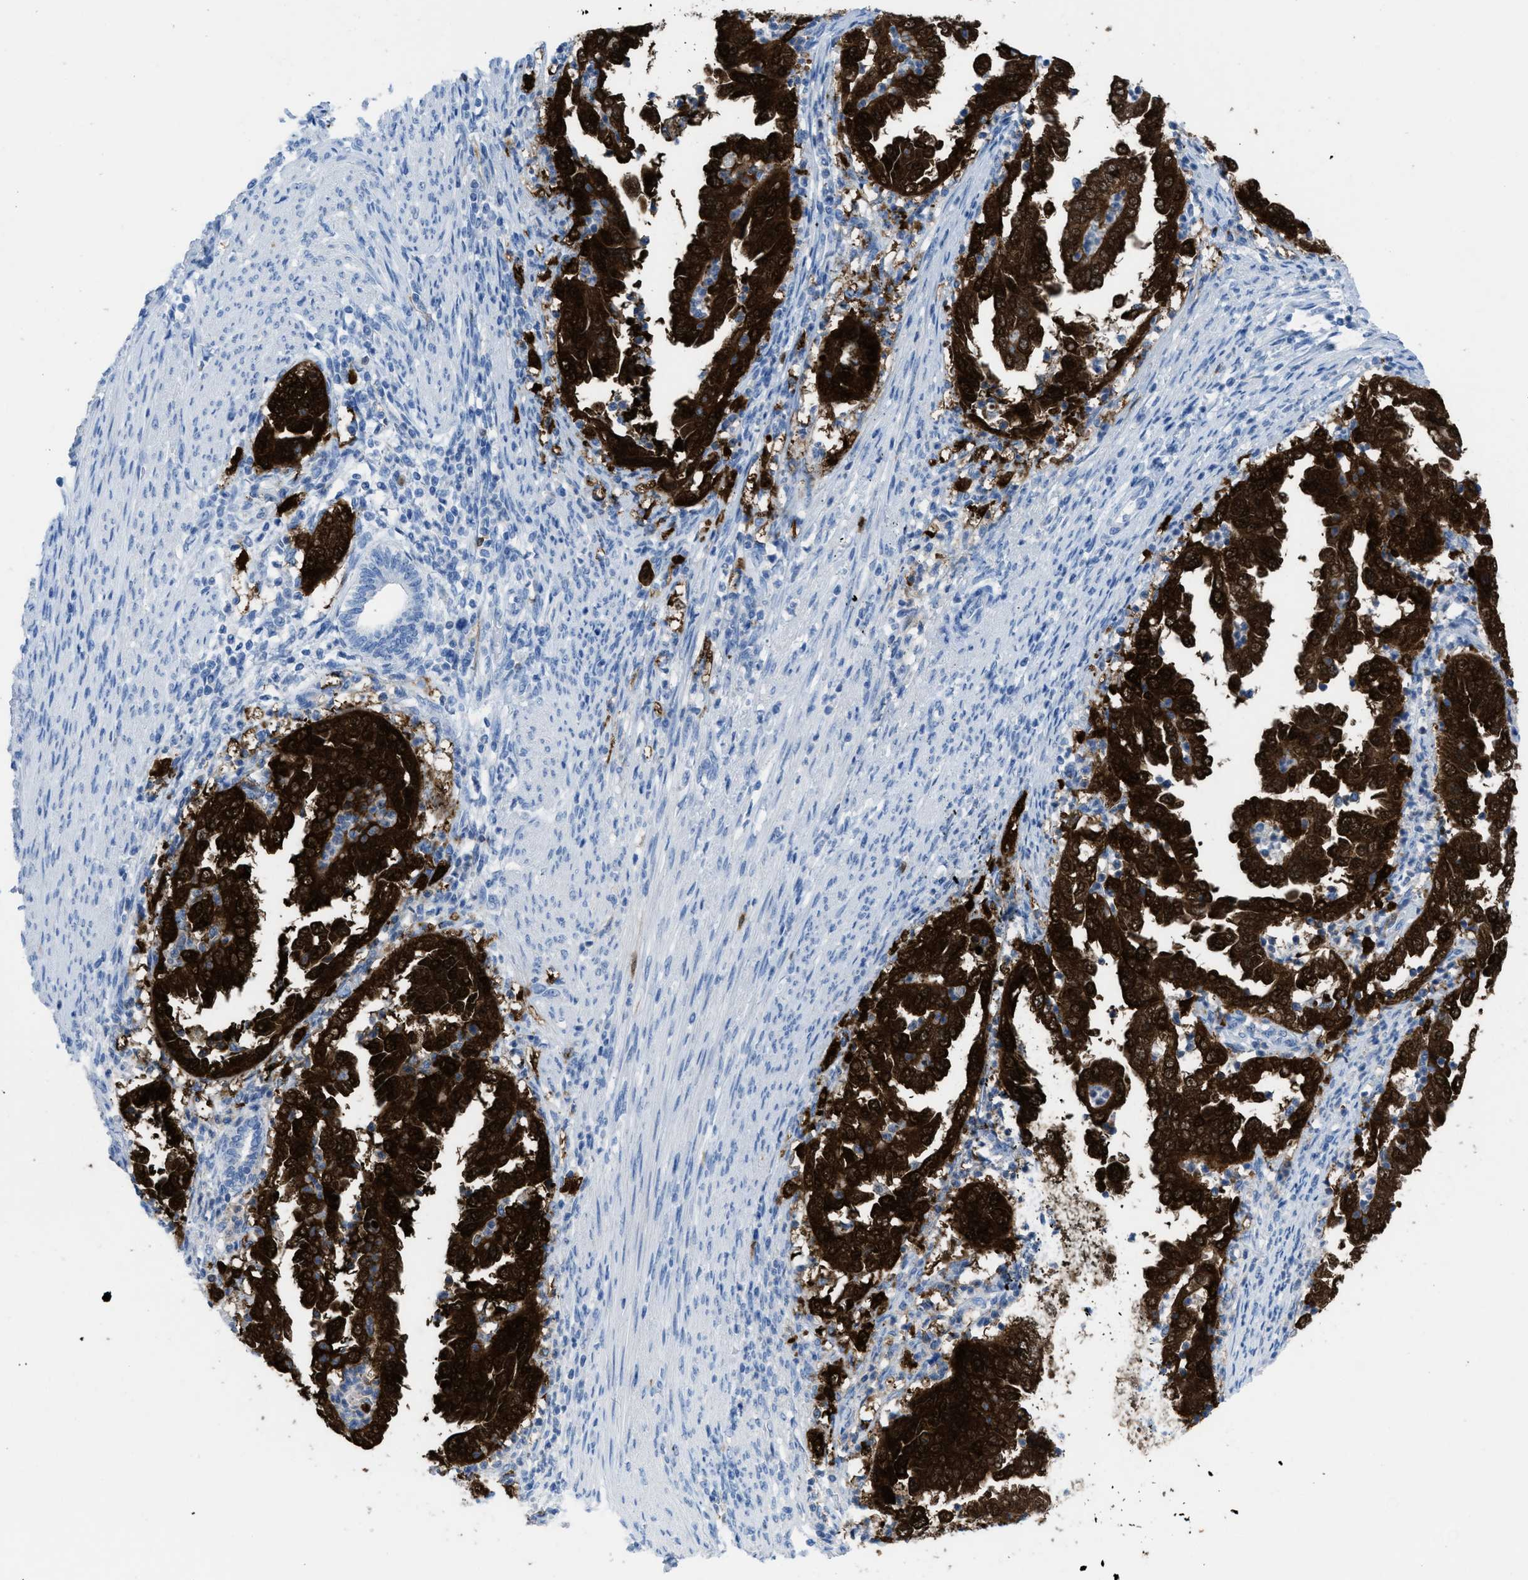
{"staining": {"intensity": "strong", "quantity": ">75%", "location": "cytoplasmic/membranous,nuclear"}, "tissue": "endometrial cancer", "cell_type": "Tumor cells", "image_type": "cancer", "snomed": [{"axis": "morphology", "description": "Adenocarcinoma, NOS"}, {"axis": "topography", "description": "Endometrium"}], "caption": "Immunohistochemical staining of endometrial adenocarcinoma demonstrates high levels of strong cytoplasmic/membranous and nuclear staining in approximately >75% of tumor cells. The protein is stained brown, and the nuclei are stained in blue (DAB IHC with brightfield microscopy, high magnification).", "gene": "CDKN2A", "patient": {"sex": "female", "age": 85}}